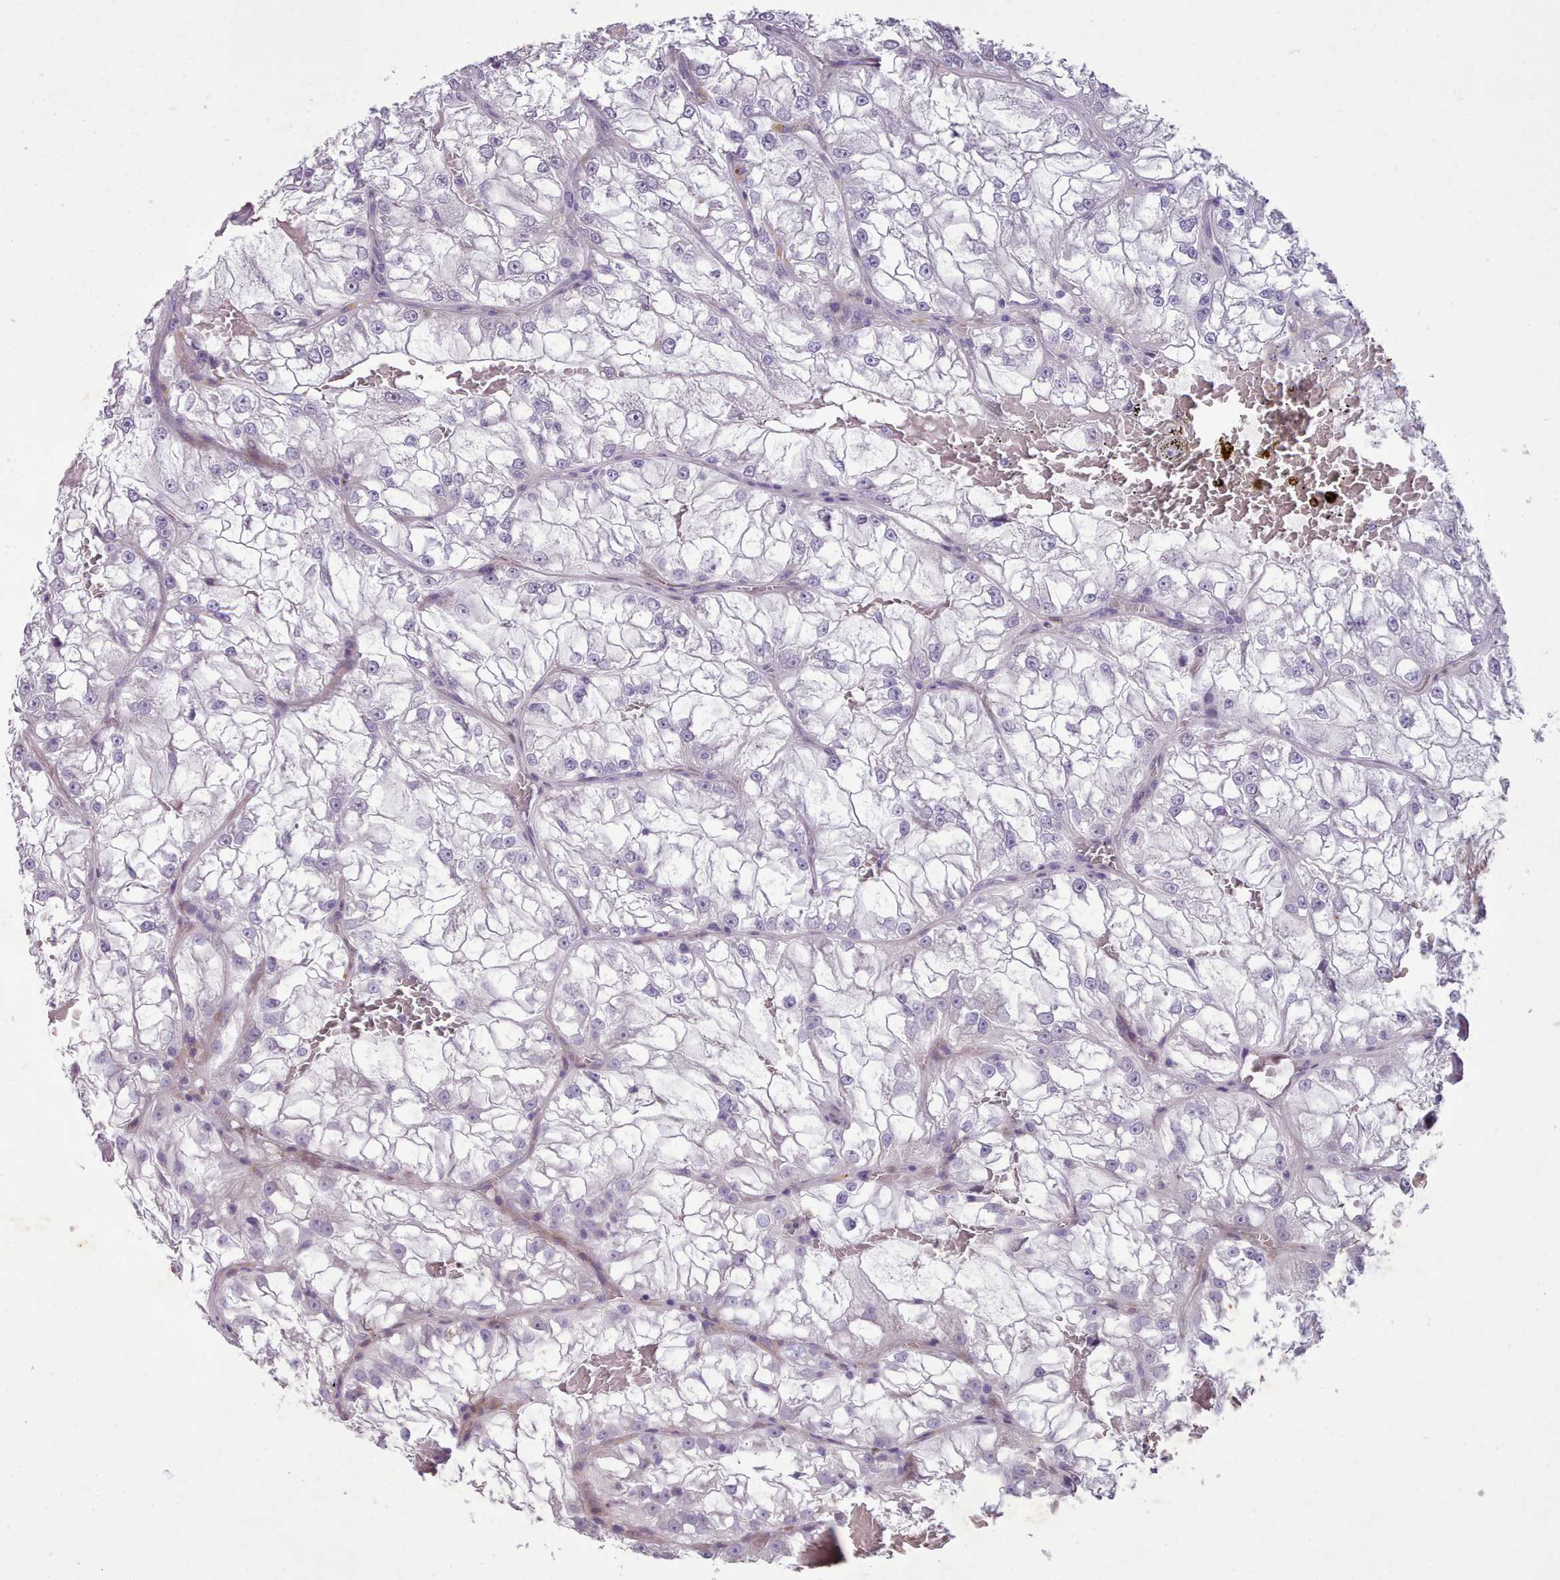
{"staining": {"intensity": "negative", "quantity": "none", "location": "none"}, "tissue": "renal cancer", "cell_type": "Tumor cells", "image_type": "cancer", "snomed": [{"axis": "morphology", "description": "Adenocarcinoma, NOS"}, {"axis": "topography", "description": "Kidney"}], "caption": "An immunohistochemistry (IHC) micrograph of renal adenocarcinoma is shown. There is no staining in tumor cells of renal adenocarcinoma.", "gene": "KCNT2", "patient": {"sex": "female", "age": 72}}